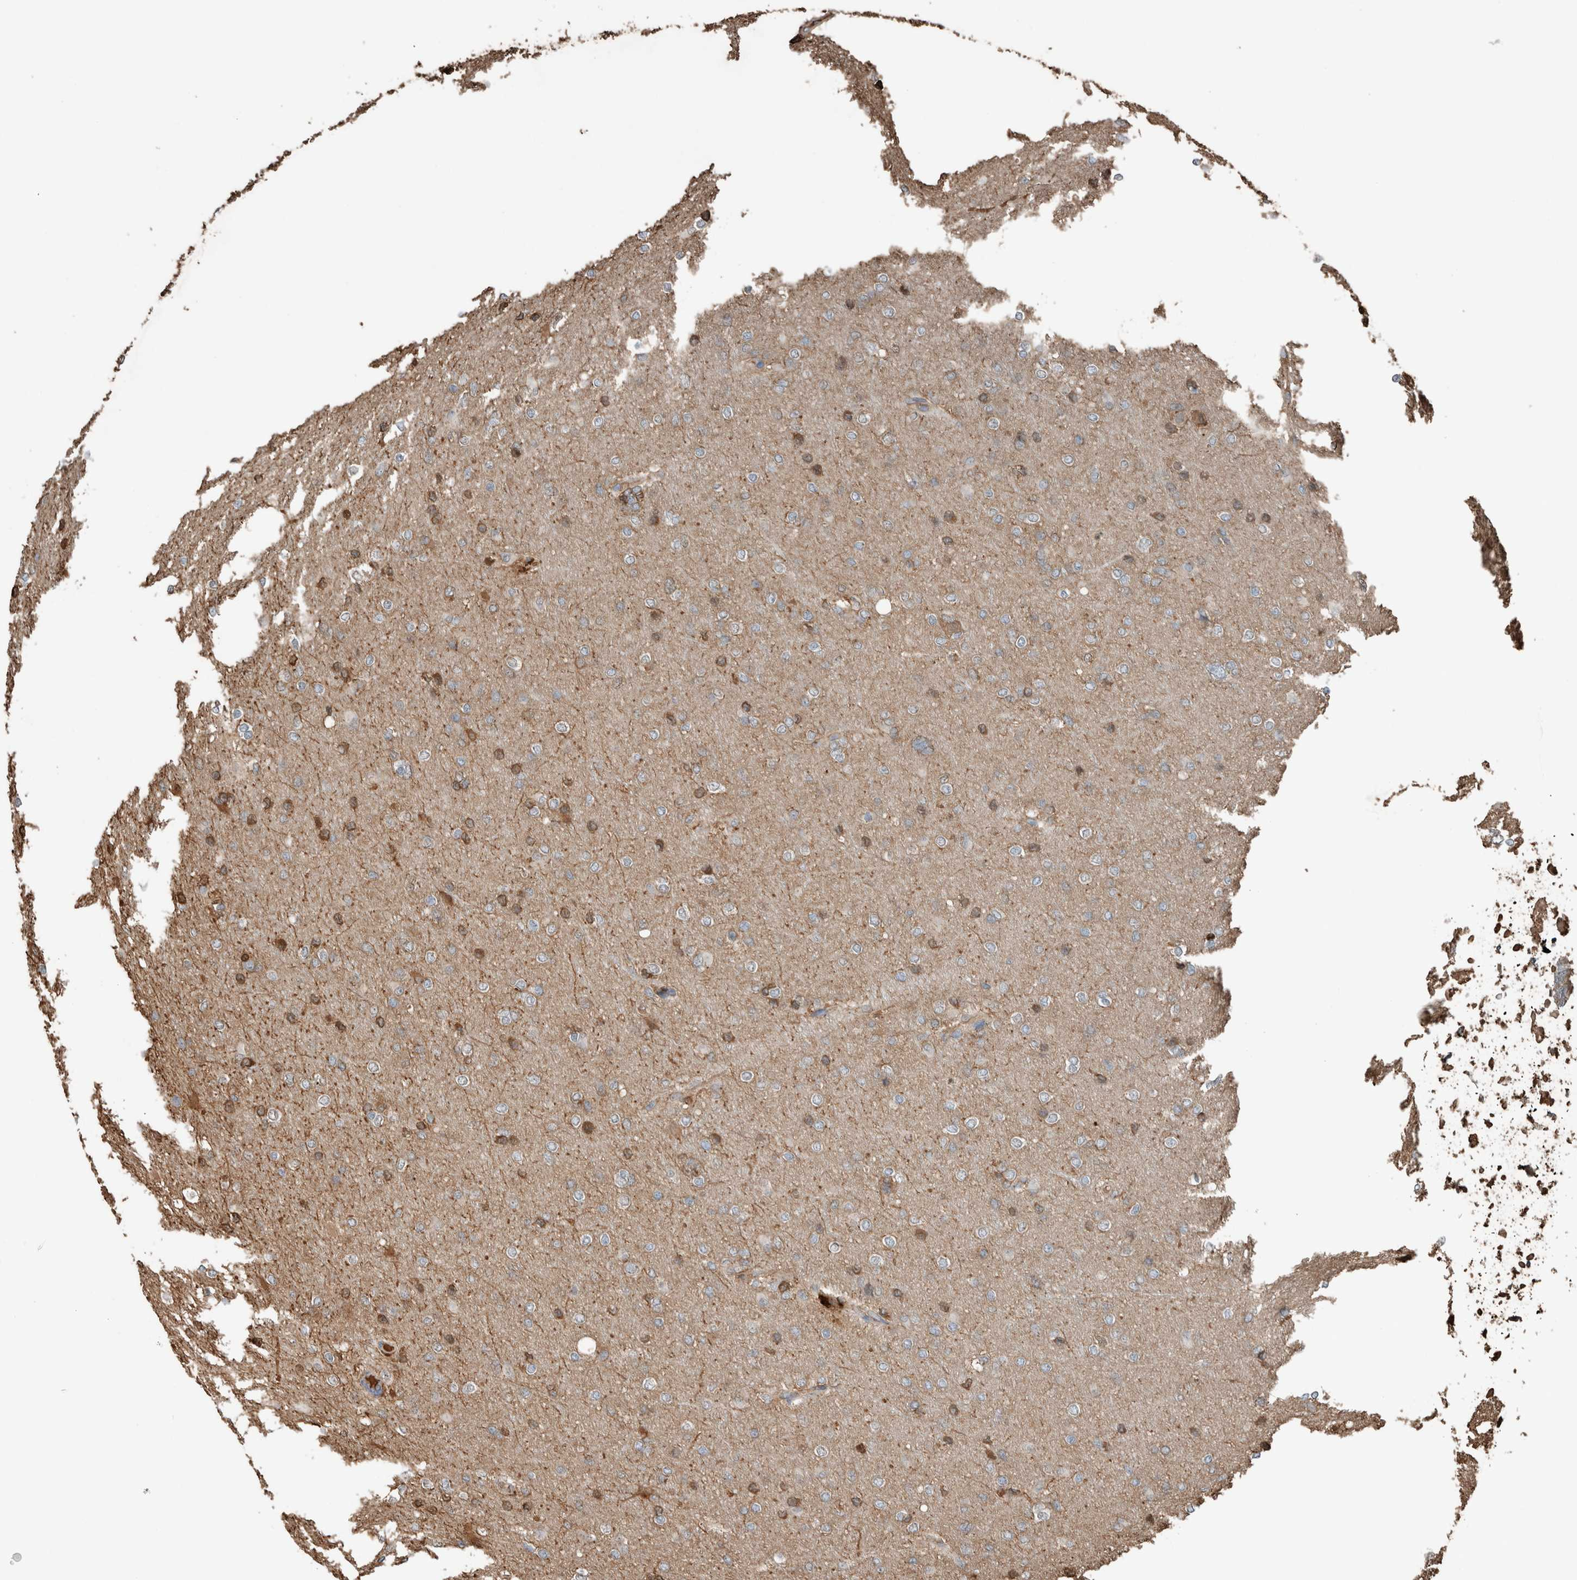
{"staining": {"intensity": "weak", "quantity": "<25%", "location": "cytoplasmic/membranous,nuclear"}, "tissue": "glioma", "cell_type": "Tumor cells", "image_type": "cancer", "snomed": [{"axis": "morphology", "description": "Glioma, malignant, High grade"}, {"axis": "topography", "description": "Cerebral cortex"}], "caption": "Protein analysis of malignant glioma (high-grade) demonstrates no significant positivity in tumor cells. Brightfield microscopy of immunohistochemistry (IHC) stained with DAB (brown) and hematoxylin (blue), captured at high magnification.", "gene": "USP34", "patient": {"sex": "female", "age": 36}}